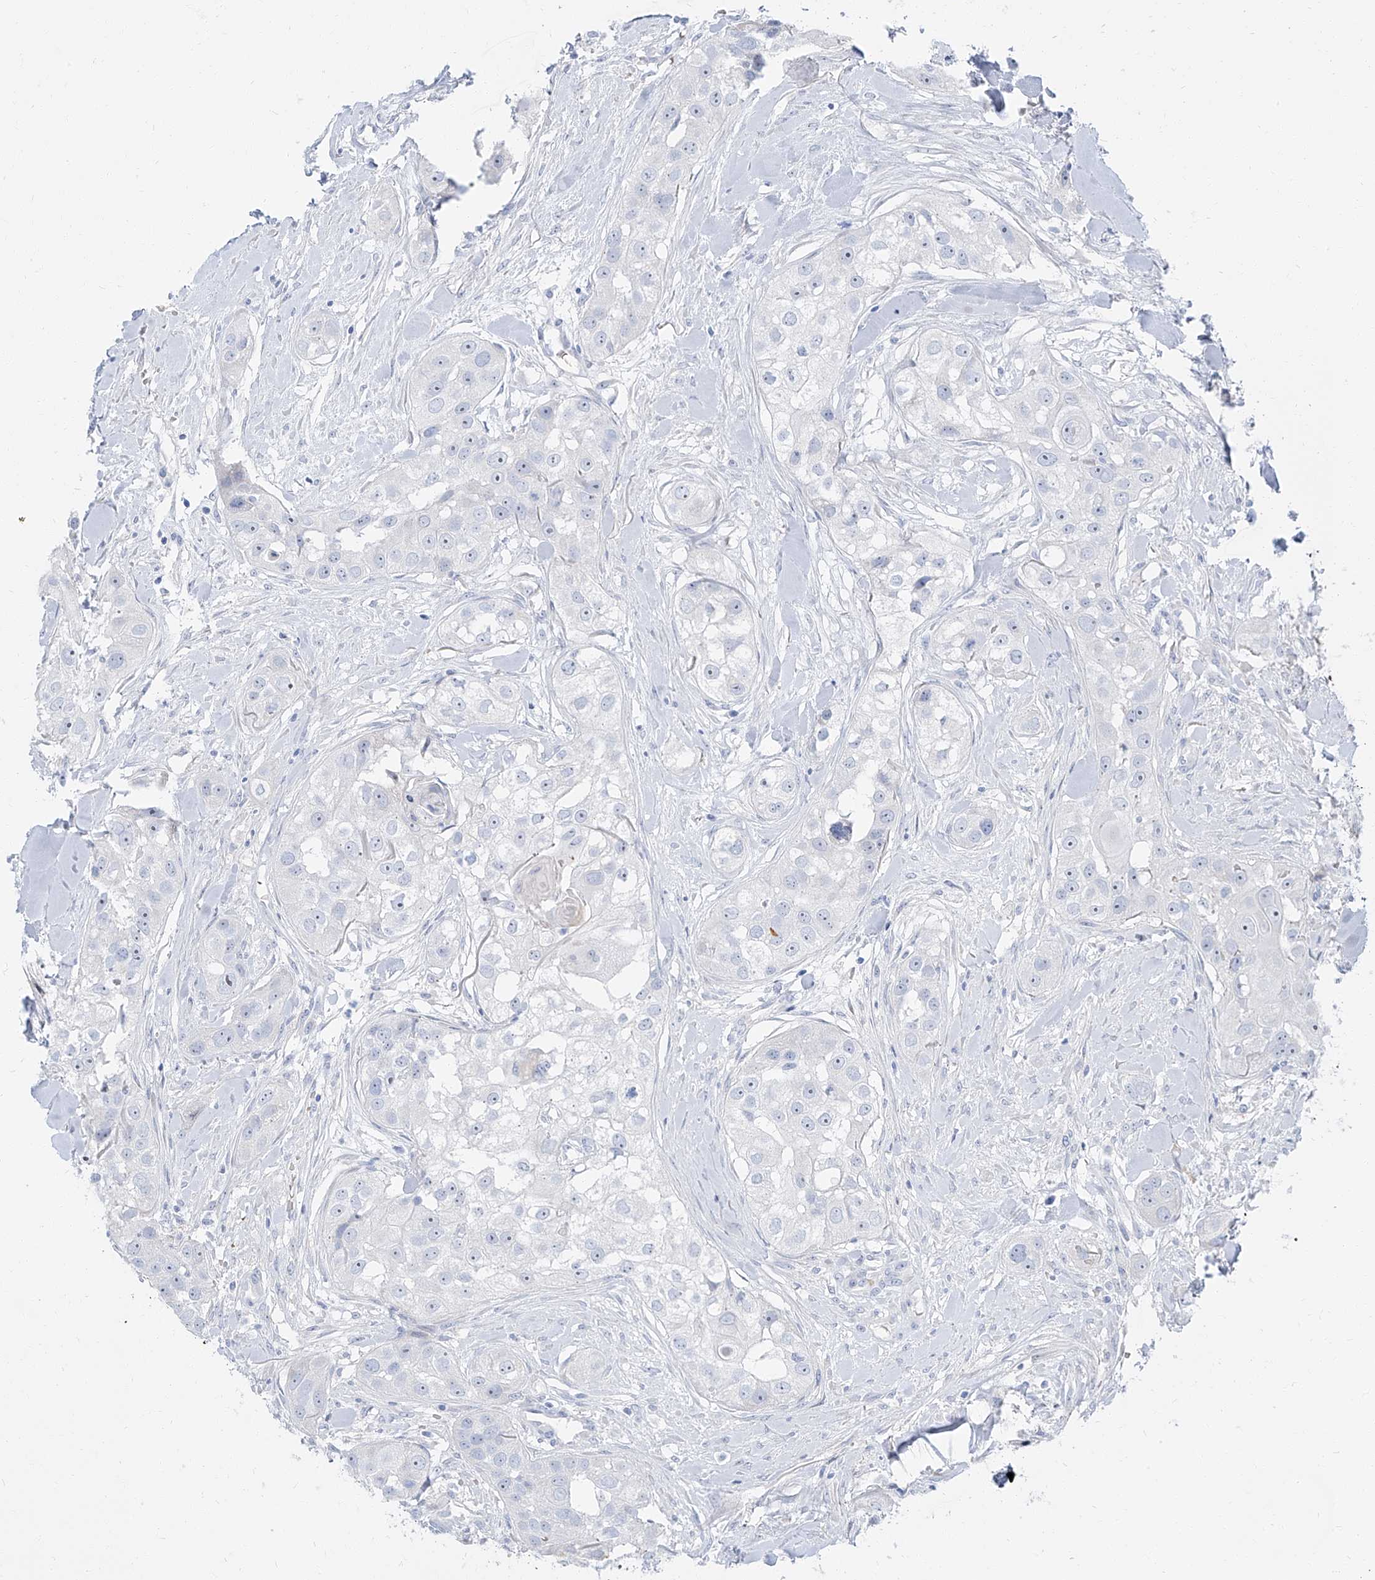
{"staining": {"intensity": "negative", "quantity": "none", "location": "none"}, "tissue": "head and neck cancer", "cell_type": "Tumor cells", "image_type": "cancer", "snomed": [{"axis": "morphology", "description": "Normal tissue, NOS"}, {"axis": "morphology", "description": "Squamous cell carcinoma, NOS"}, {"axis": "topography", "description": "Skeletal muscle"}, {"axis": "topography", "description": "Head-Neck"}], "caption": "A high-resolution photomicrograph shows immunohistochemistry (IHC) staining of head and neck squamous cell carcinoma, which exhibits no significant positivity in tumor cells.", "gene": "TXLNB", "patient": {"sex": "male", "age": 51}}